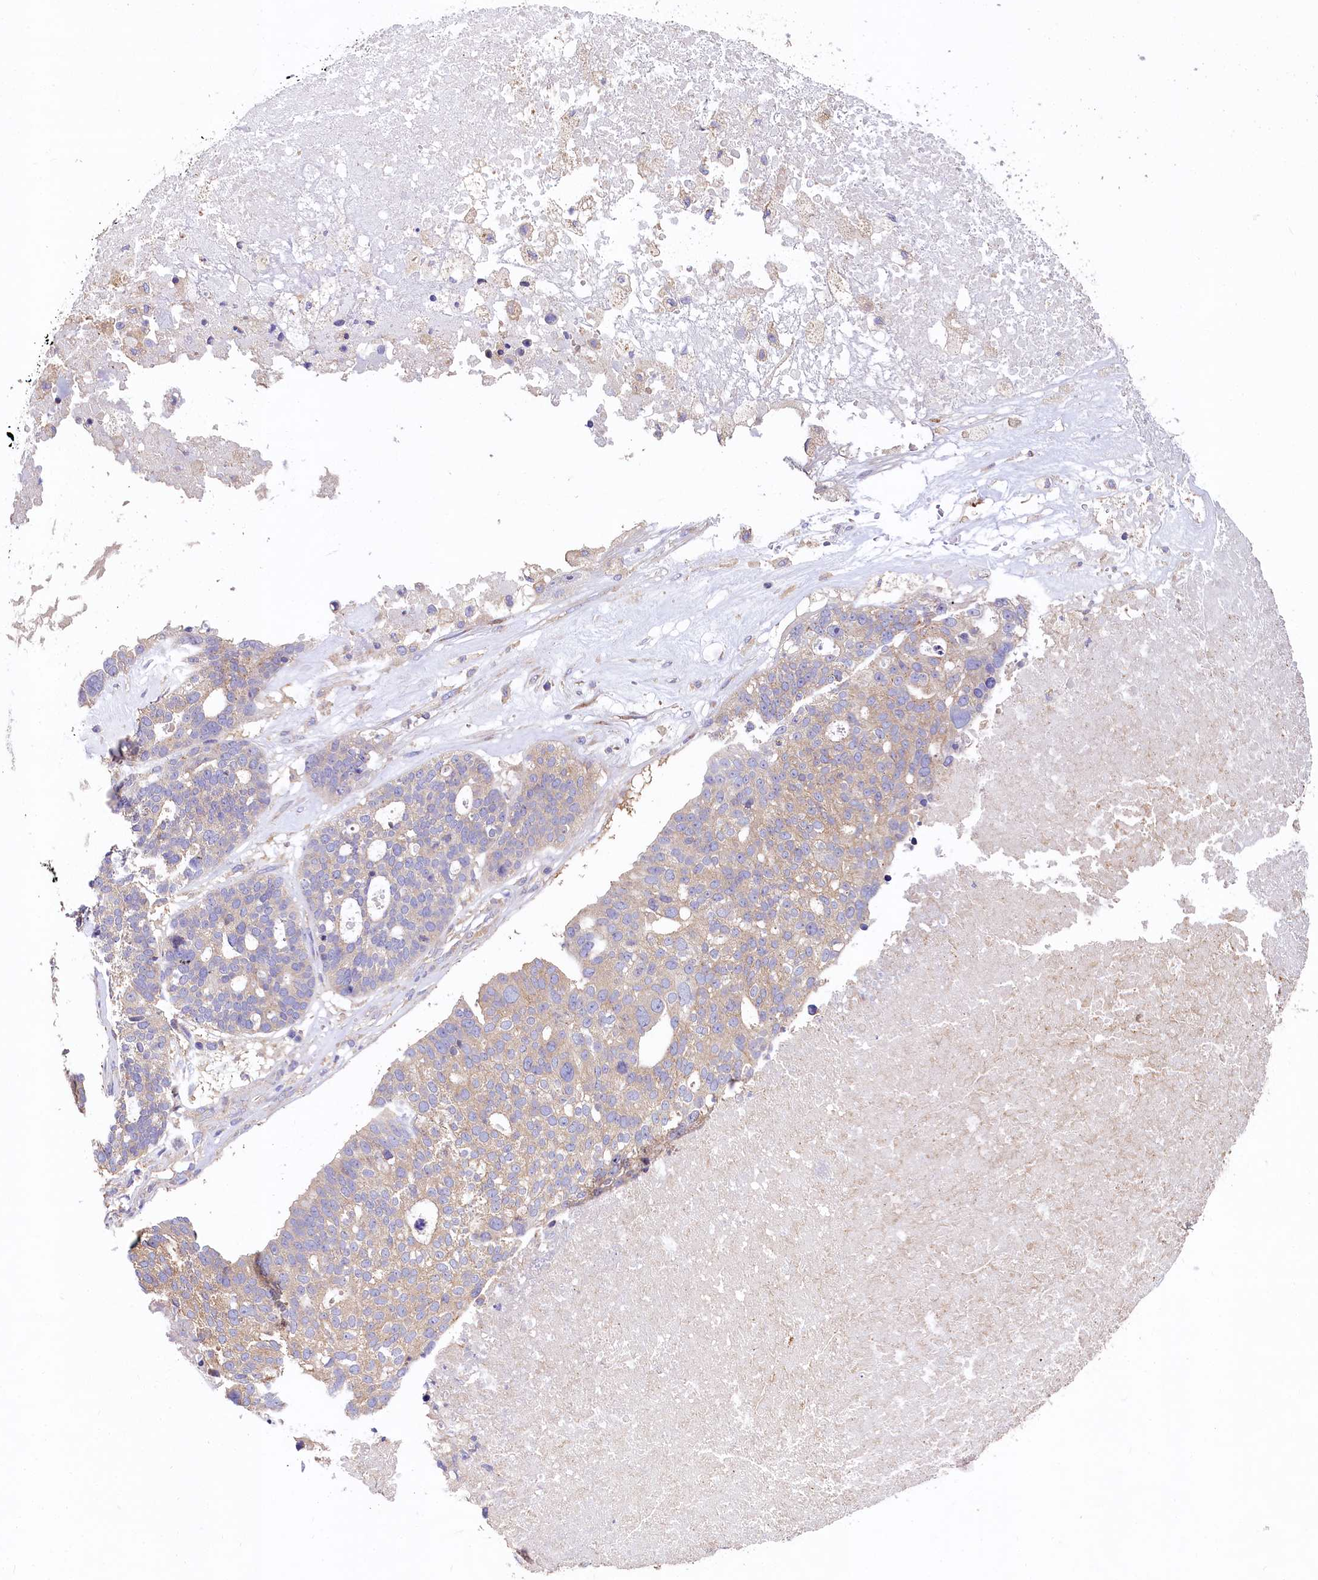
{"staining": {"intensity": "negative", "quantity": "none", "location": "none"}, "tissue": "ovarian cancer", "cell_type": "Tumor cells", "image_type": "cancer", "snomed": [{"axis": "morphology", "description": "Cystadenocarcinoma, serous, NOS"}, {"axis": "topography", "description": "Ovary"}], "caption": "The immunohistochemistry photomicrograph has no significant positivity in tumor cells of serous cystadenocarcinoma (ovarian) tissue.", "gene": "PPIP5K1", "patient": {"sex": "female", "age": 59}}